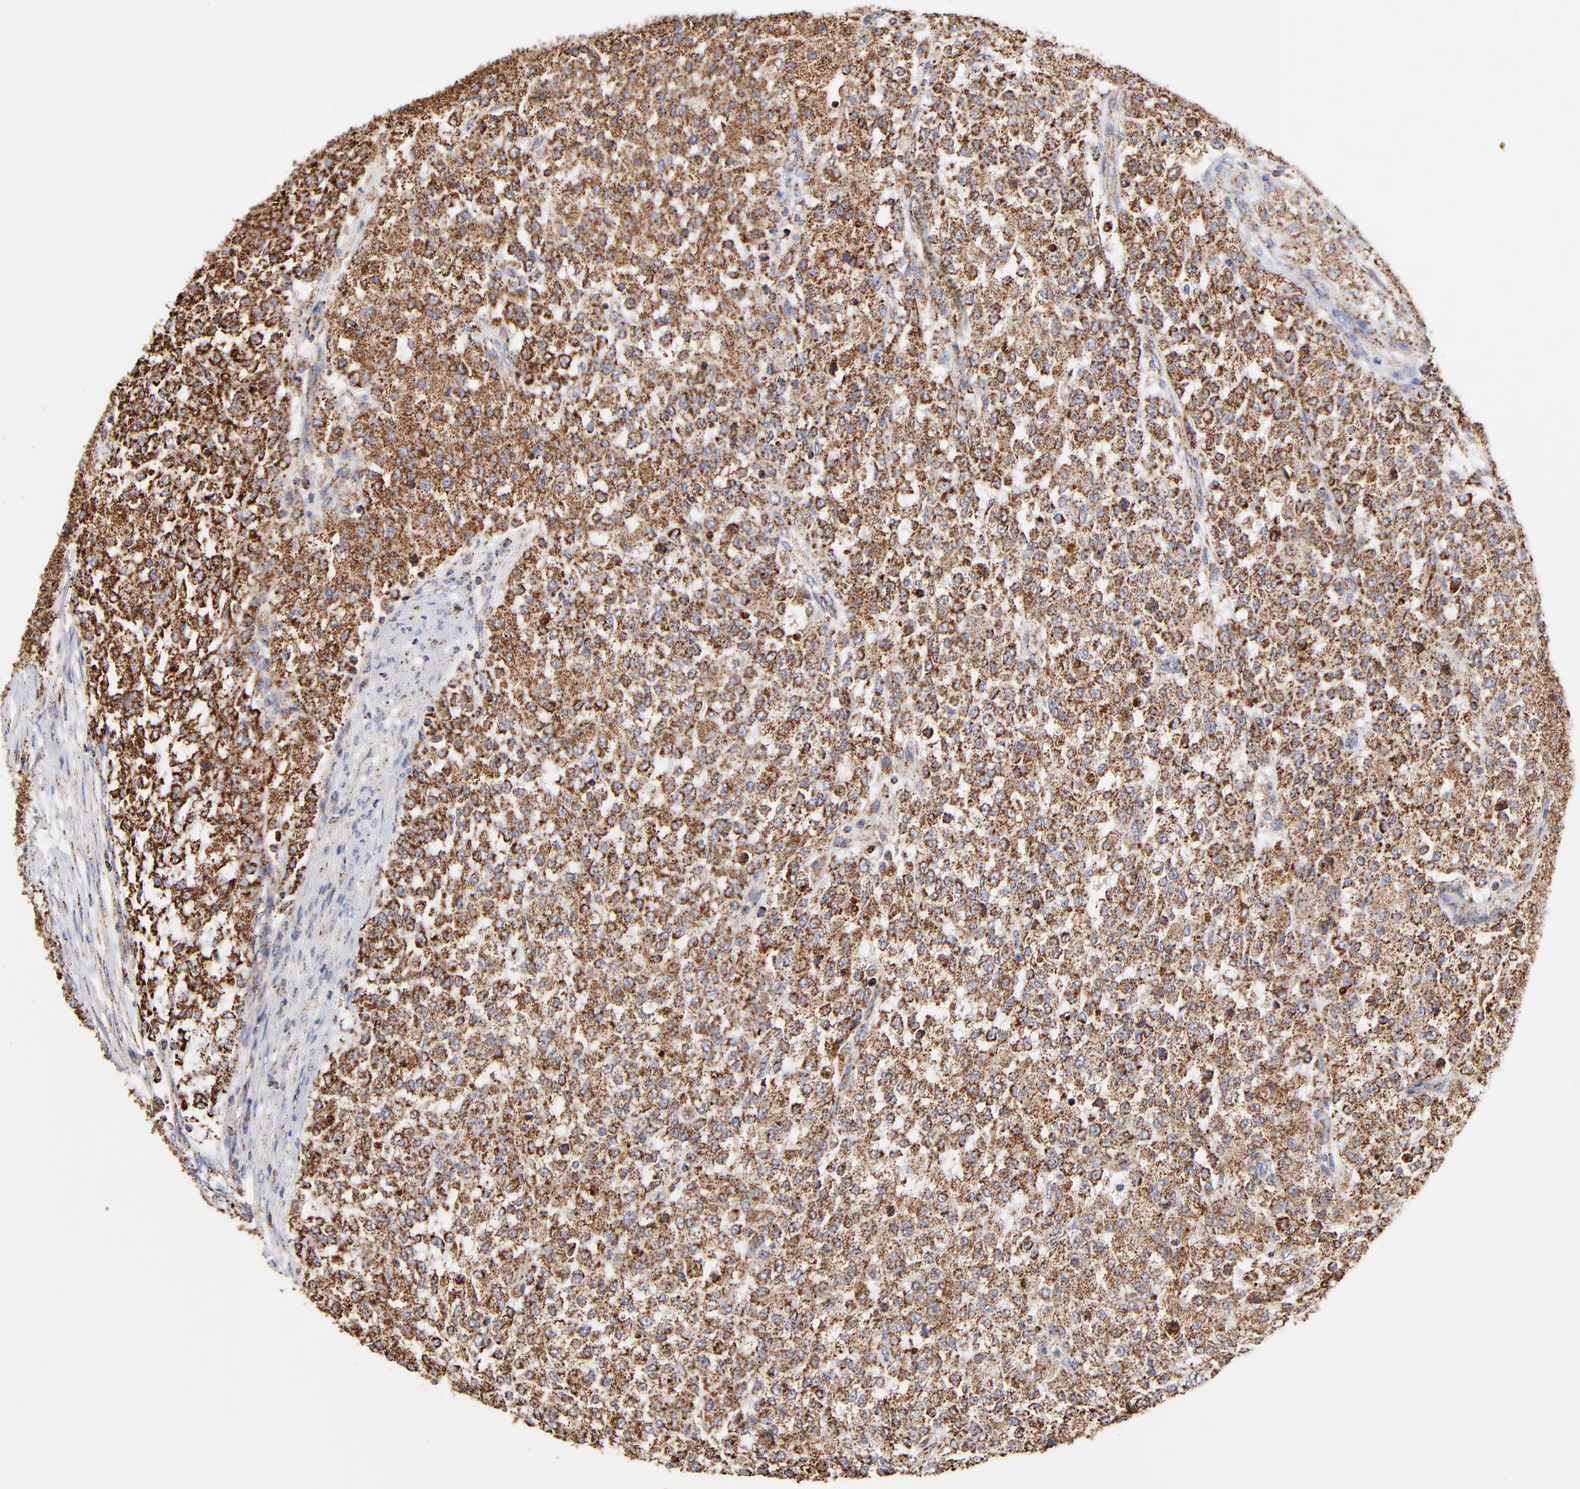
{"staining": {"intensity": "strong", "quantity": ">75%", "location": "cytoplasmic/membranous"}, "tissue": "testis cancer", "cell_type": "Tumor cells", "image_type": "cancer", "snomed": [{"axis": "morphology", "description": "Seminoma, NOS"}, {"axis": "topography", "description": "Testis"}], "caption": "The histopathology image reveals staining of testis cancer, revealing strong cytoplasmic/membranous protein positivity (brown color) within tumor cells.", "gene": "PHB1", "patient": {"sex": "male", "age": 59}}